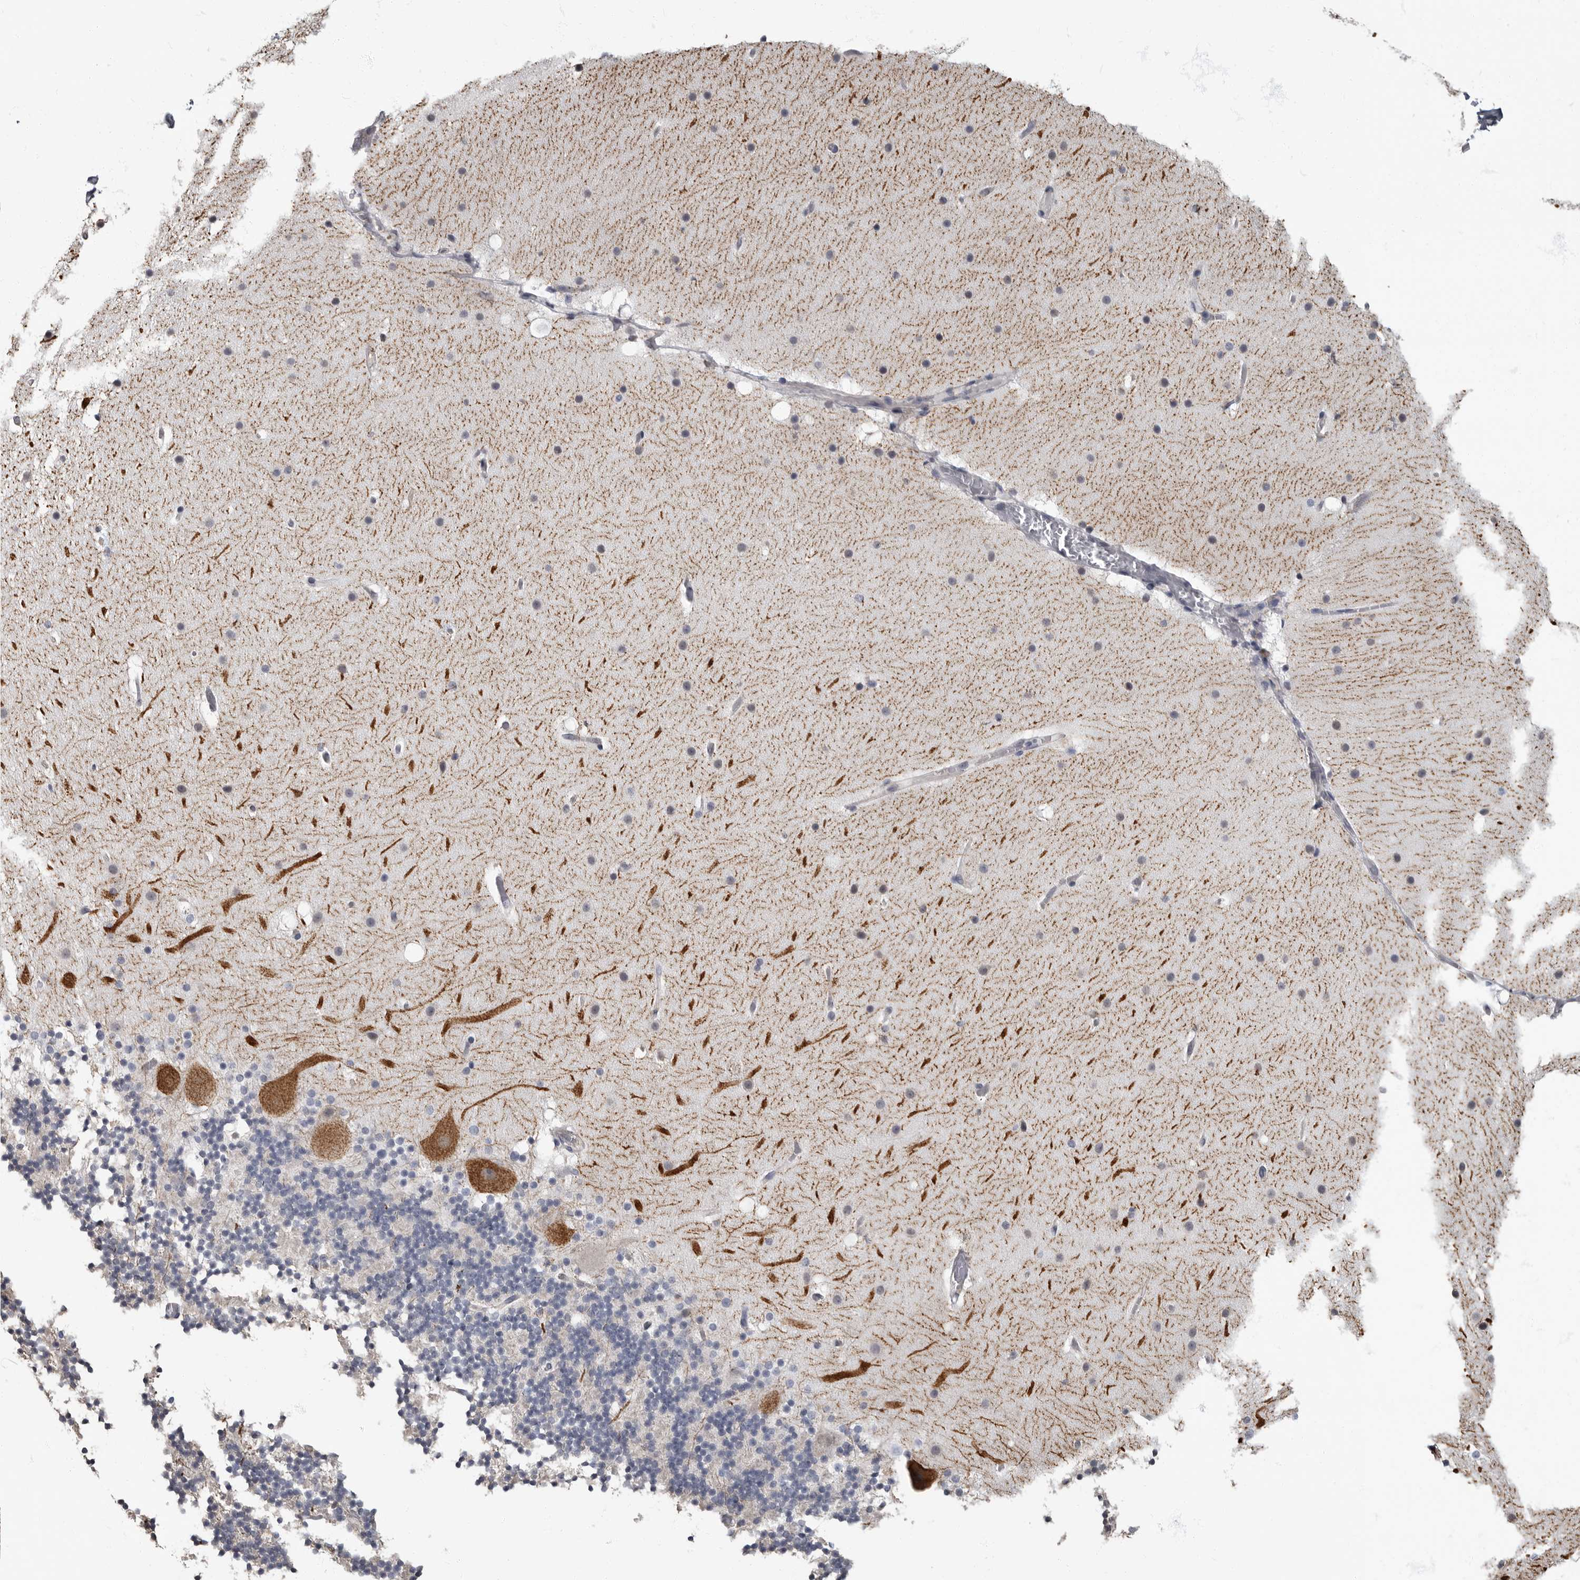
{"staining": {"intensity": "negative", "quantity": "none", "location": "none"}, "tissue": "cerebellum", "cell_type": "Cells in granular layer", "image_type": "normal", "snomed": [{"axis": "morphology", "description": "Normal tissue, NOS"}, {"axis": "topography", "description": "Cerebellum"}], "caption": "Human cerebellum stained for a protein using immunohistochemistry (IHC) shows no staining in cells in granular layer.", "gene": "ARHGEF10", "patient": {"sex": "male", "age": 57}}